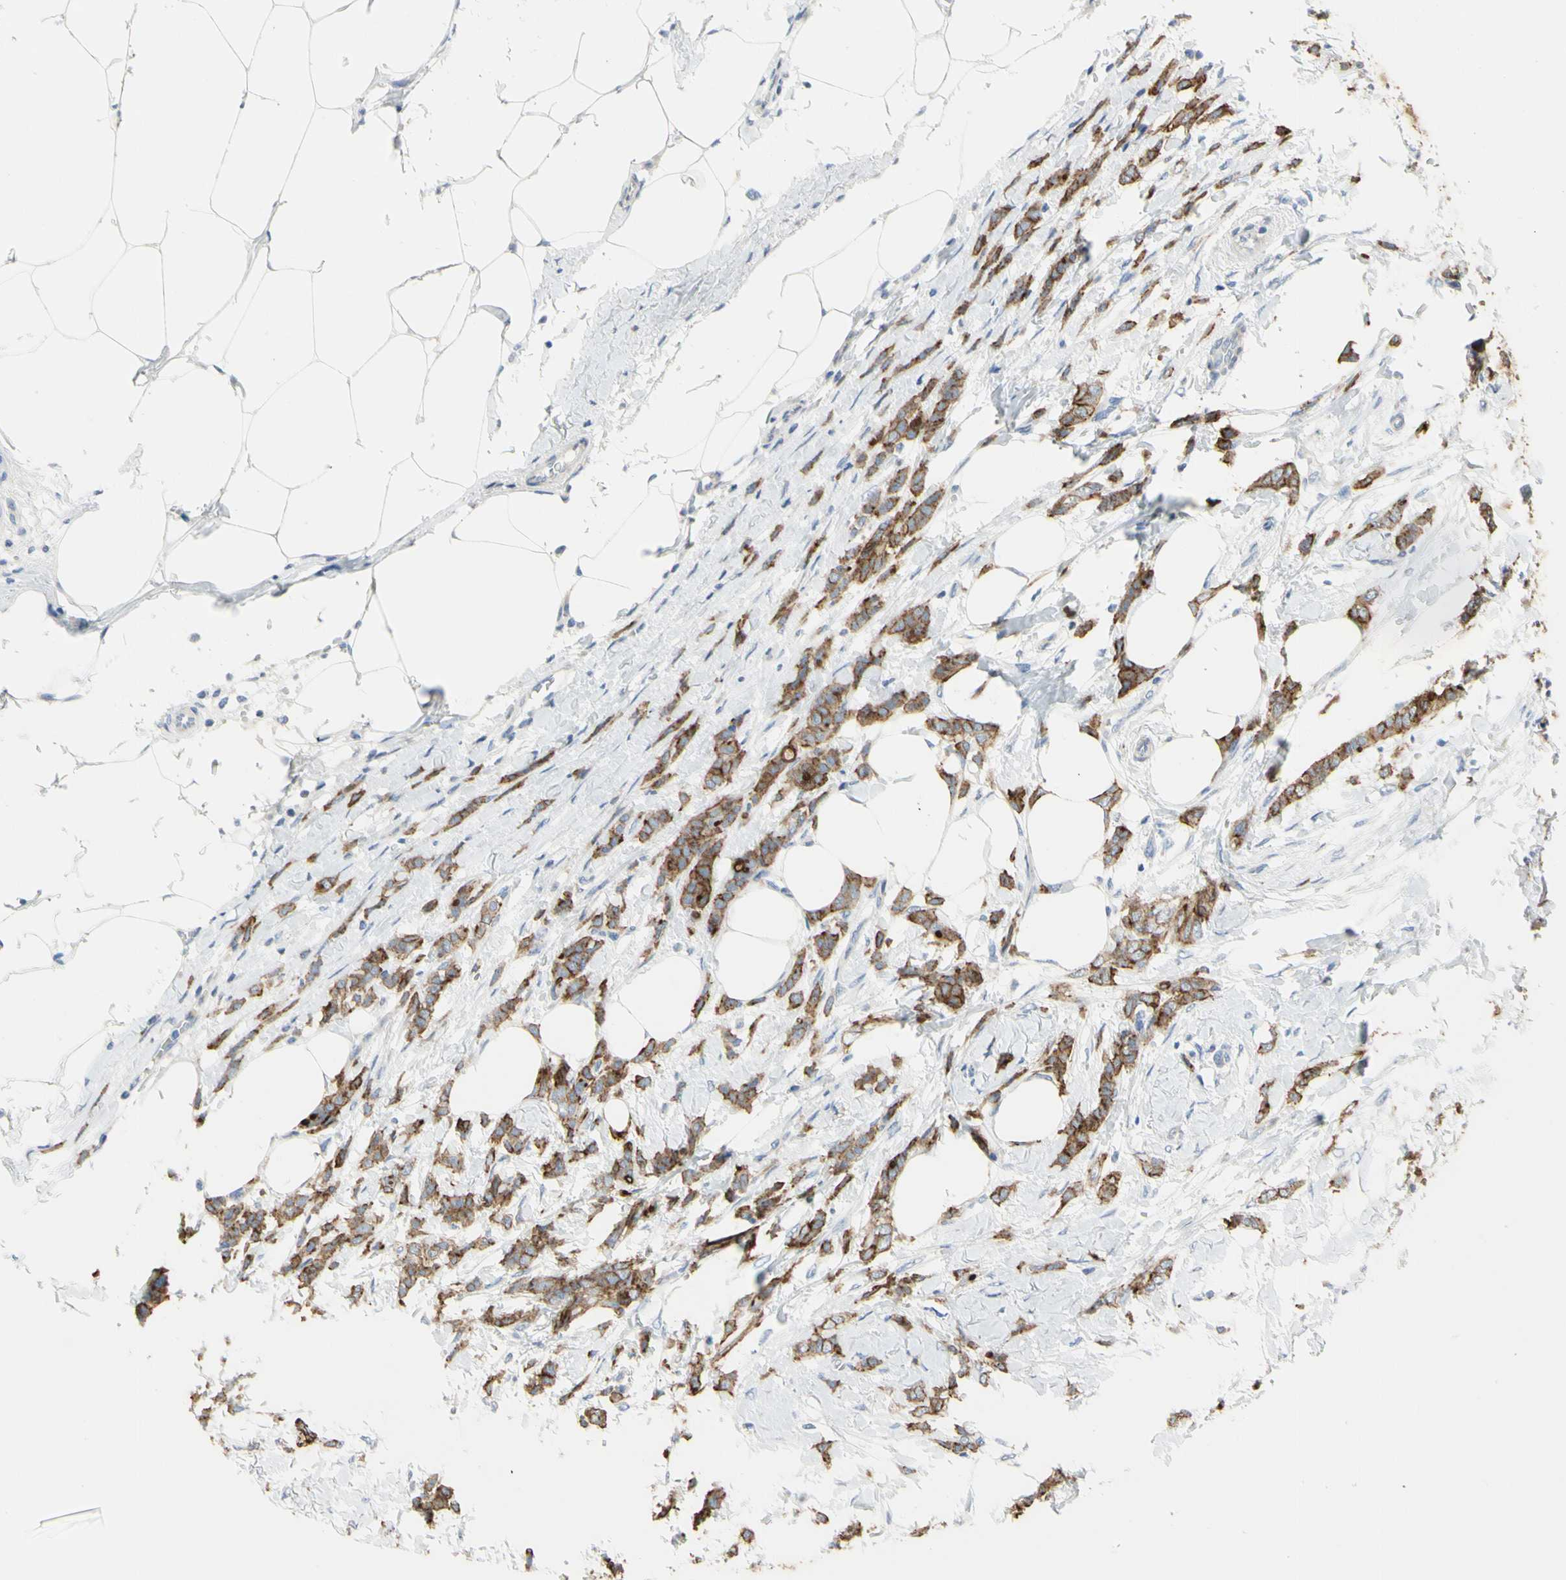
{"staining": {"intensity": "moderate", "quantity": ">75%", "location": "cytoplasmic/membranous"}, "tissue": "breast cancer", "cell_type": "Tumor cells", "image_type": "cancer", "snomed": [{"axis": "morphology", "description": "Lobular carcinoma, in situ"}, {"axis": "morphology", "description": "Lobular carcinoma"}, {"axis": "topography", "description": "Breast"}], "caption": "A photomicrograph showing moderate cytoplasmic/membranous positivity in about >75% of tumor cells in breast lobular carcinoma, as visualized by brown immunohistochemical staining.", "gene": "MUC1", "patient": {"sex": "female", "age": 41}}